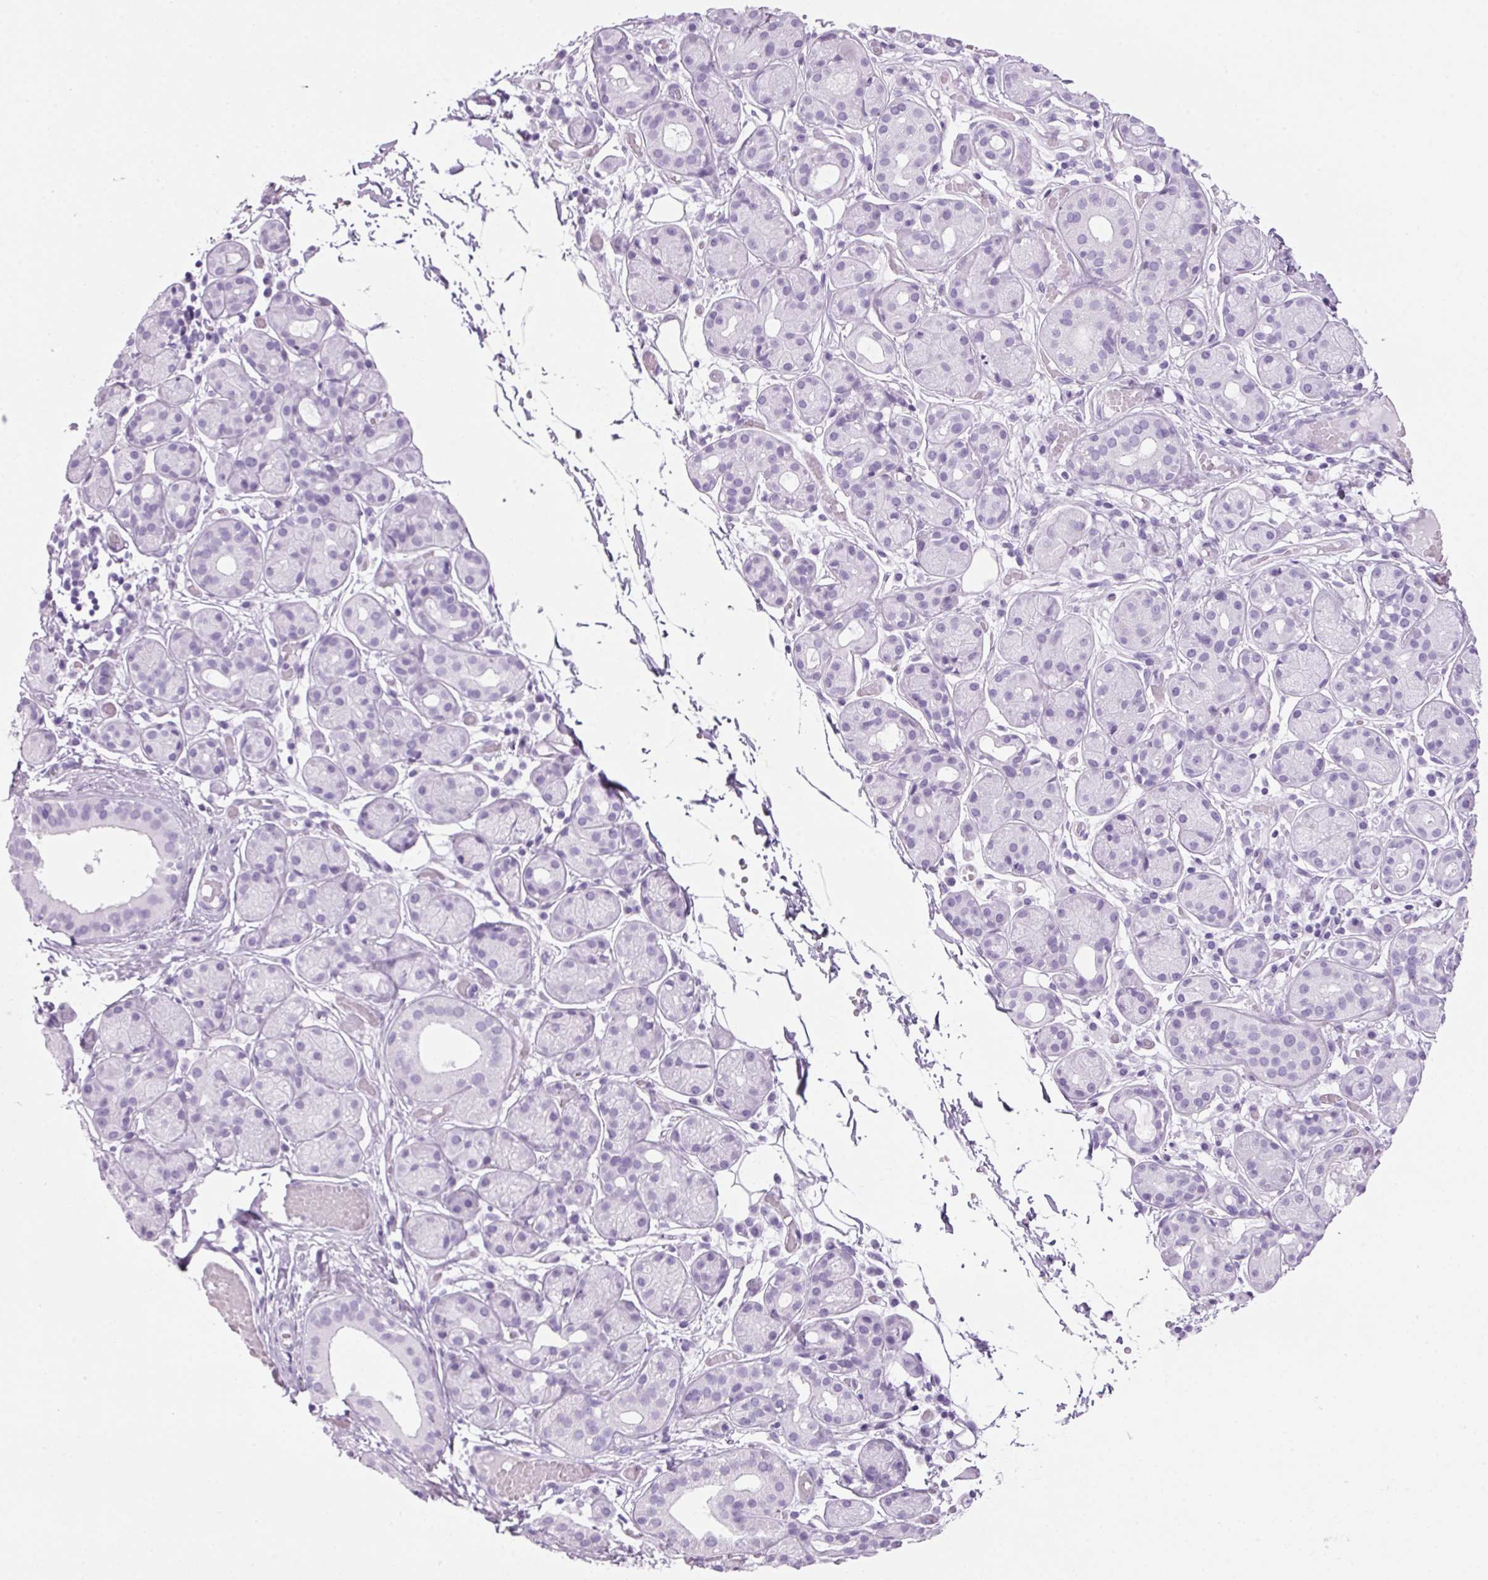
{"staining": {"intensity": "negative", "quantity": "none", "location": "none"}, "tissue": "salivary gland", "cell_type": "Glandular cells", "image_type": "normal", "snomed": [{"axis": "morphology", "description": "Normal tissue, NOS"}, {"axis": "topography", "description": "Salivary gland"}, {"axis": "topography", "description": "Peripheral nerve tissue"}], "caption": "IHC micrograph of unremarkable salivary gland stained for a protein (brown), which demonstrates no positivity in glandular cells.", "gene": "PPP1R1A", "patient": {"sex": "male", "age": 71}}